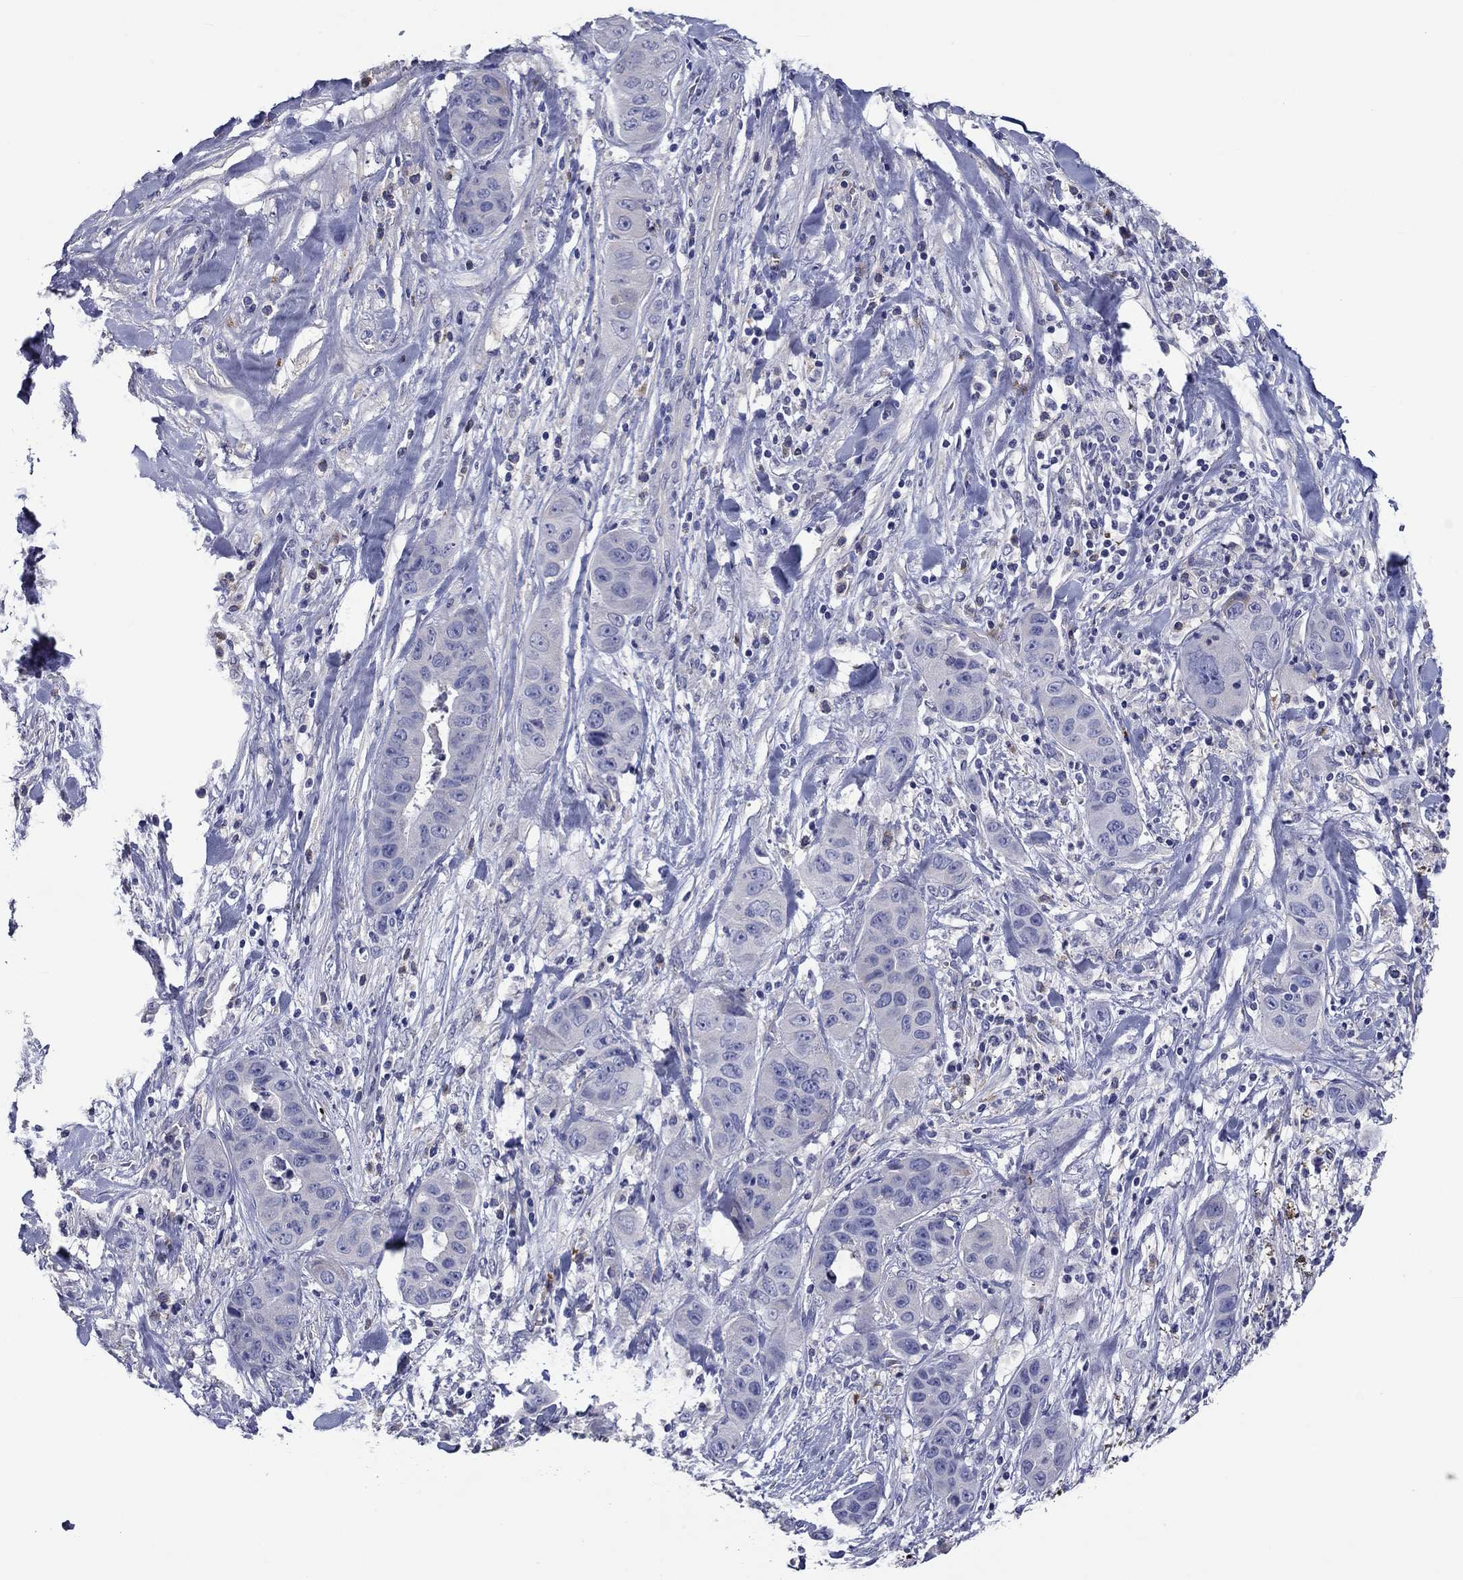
{"staining": {"intensity": "negative", "quantity": "none", "location": "none"}, "tissue": "liver cancer", "cell_type": "Tumor cells", "image_type": "cancer", "snomed": [{"axis": "morphology", "description": "Cholangiocarcinoma"}, {"axis": "topography", "description": "Liver"}], "caption": "Immunohistochemical staining of liver cholangiocarcinoma demonstrates no significant staining in tumor cells.", "gene": "CNDP1", "patient": {"sex": "female", "age": 52}}